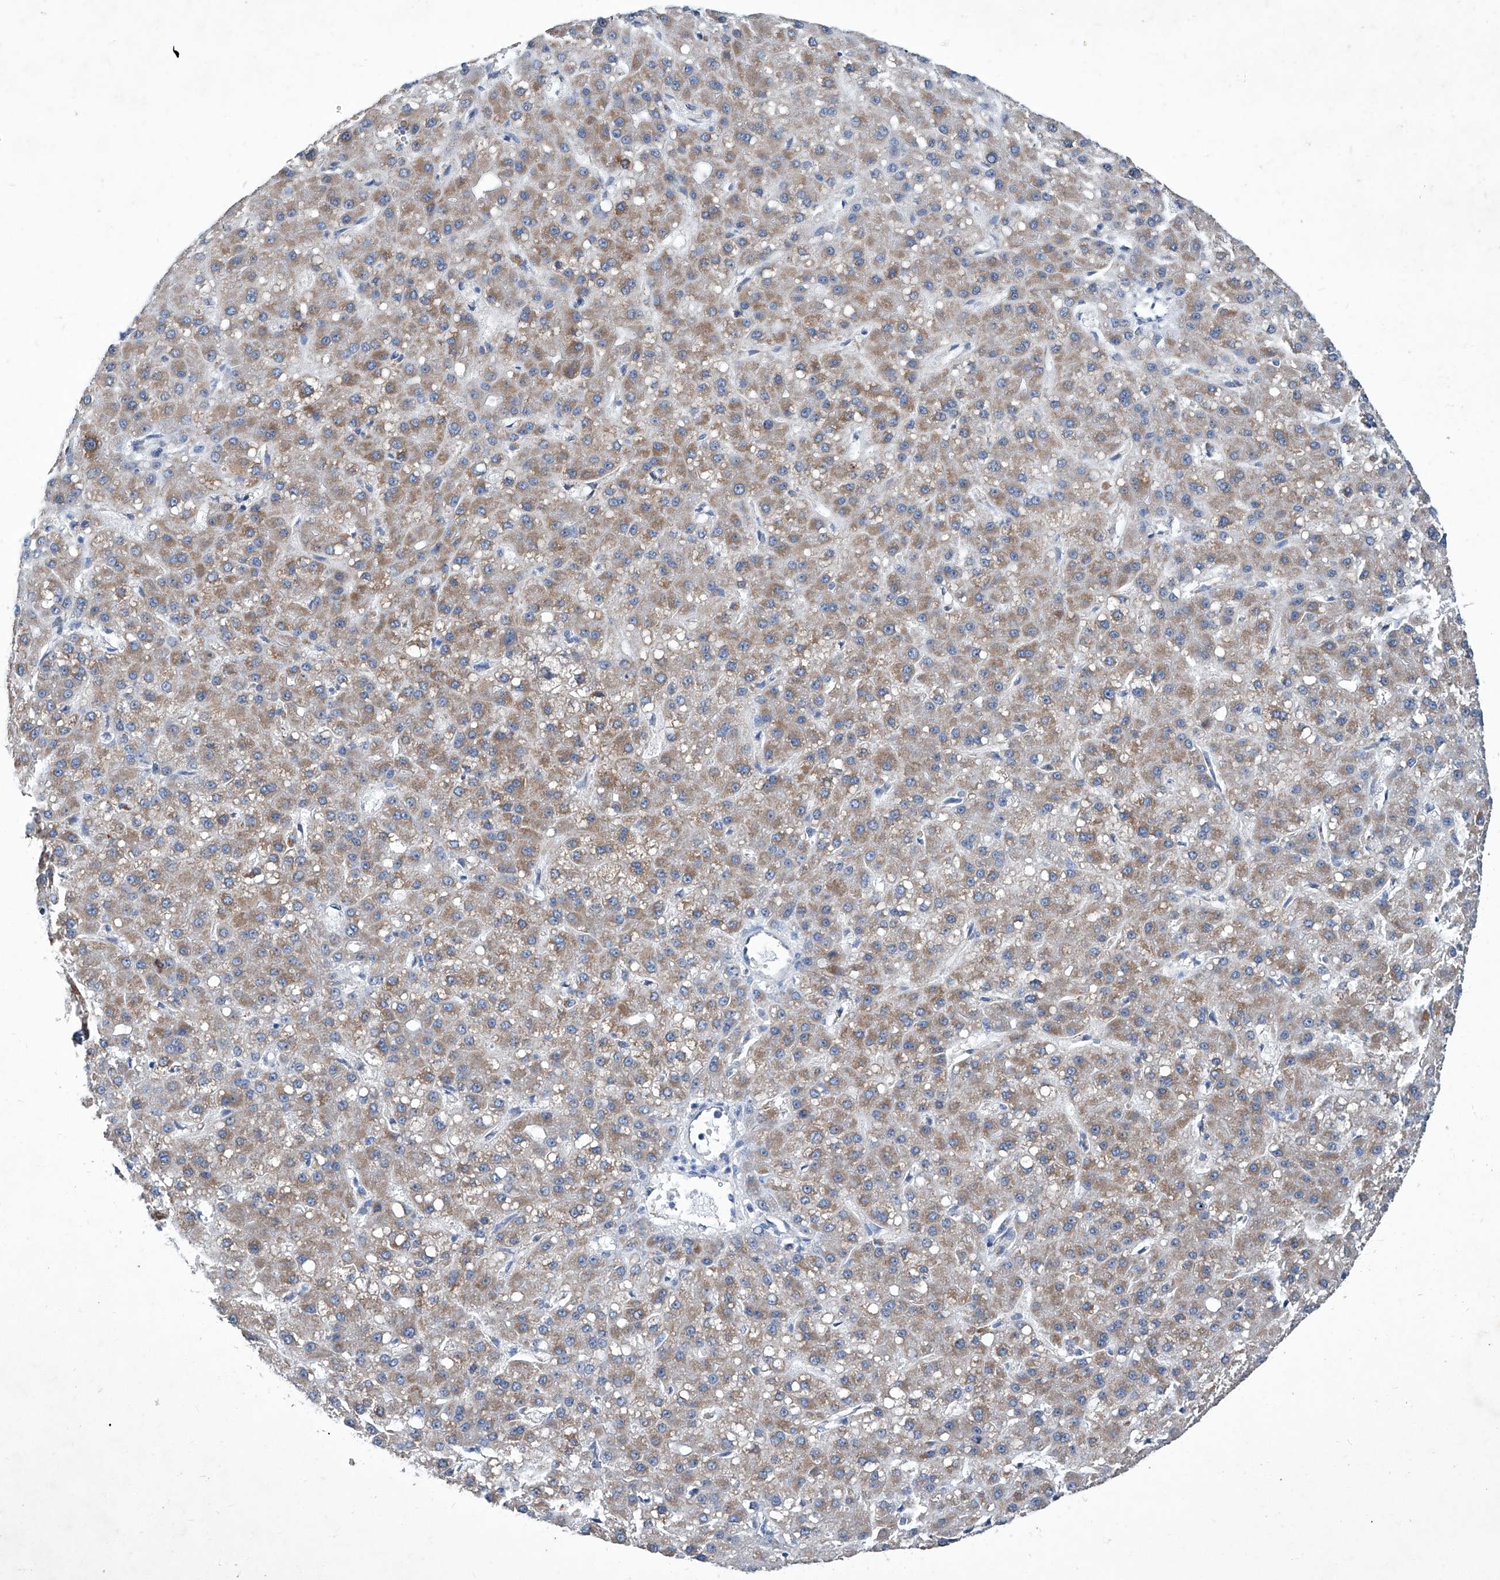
{"staining": {"intensity": "weak", "quantity": ">75%", "location": "cytoplasmic/membranous"}, "tissue": "liver cancer", "cell_type": "Tumor cells", "image_type": "cancer", "snomed": [{"axis": "morphology", "description": "Carcinoma, Hepatocellular, NOS"}, {"axis": "topography", "description": "Liver"}], "caption": "This is an image of immunohistochemistry (IHC) staining of hepatocellular carcinoma (liver), which shows weak positivity in the cytoplasmic/membranous of tumor cells.", "gene": "MTARC1", "patient": {"sex": "male", "age": 67}}